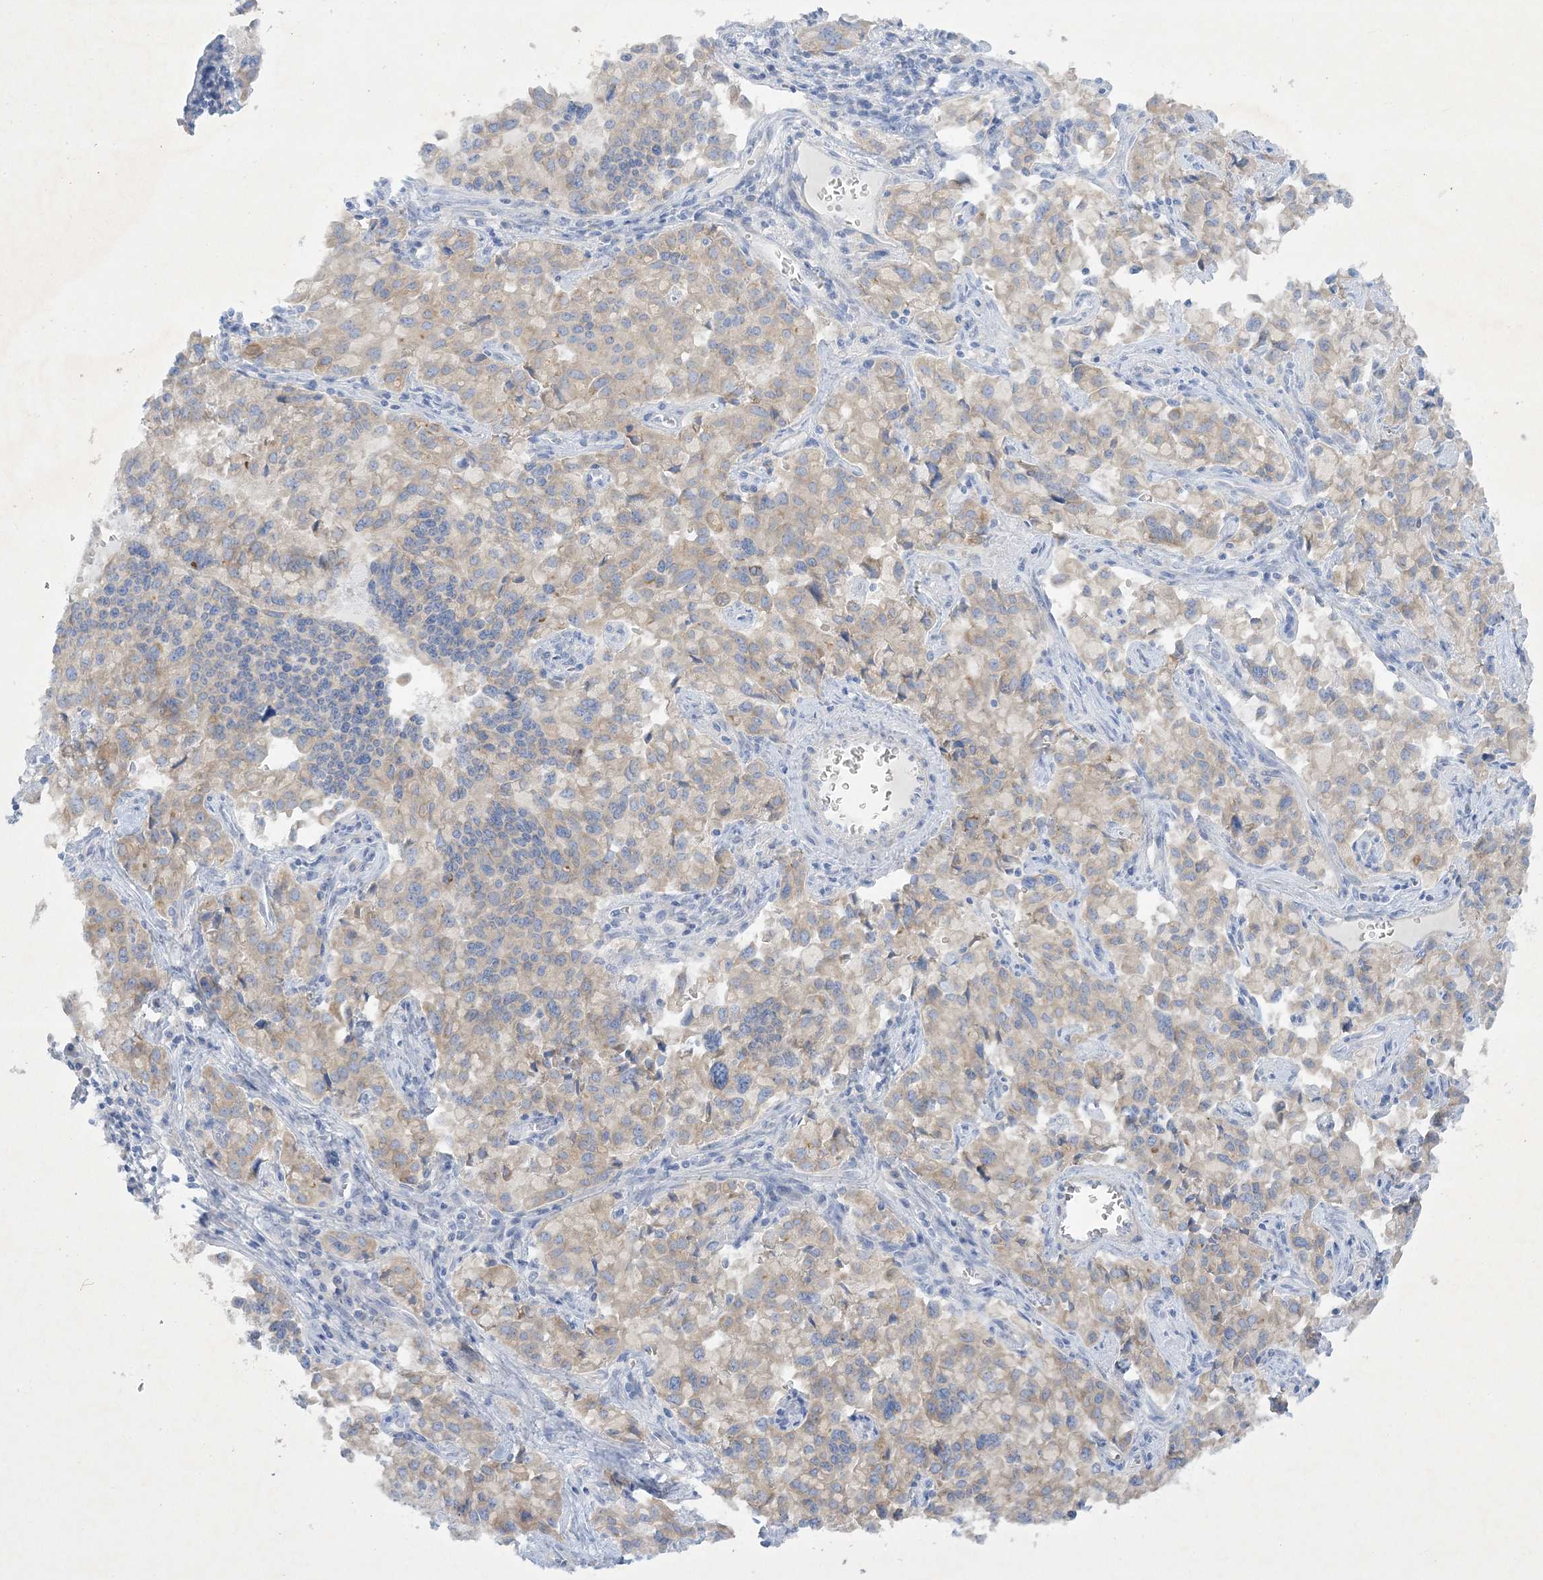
{"staining": {"intensity": "weak", "quantity": "25%-75%", "location": "cytoplasmic/membranous"}, "tissue": "pancreatic cancer", "cell_type": "Tumor cells", "image_type": "cancer", "snomed": [{"axis": "morphology", "description": "Adenocarcinoma, NOS"}, {"axis": "topography", "description": "Pancreas"}], "caption": "Adenocarcinoma (pancreatic) stained for a protein demonstrates weak cytoplasmic/membranous positivity in tumor cells.", "gene": "FARSB", "patient": {"sex": "male", "age": 65}}